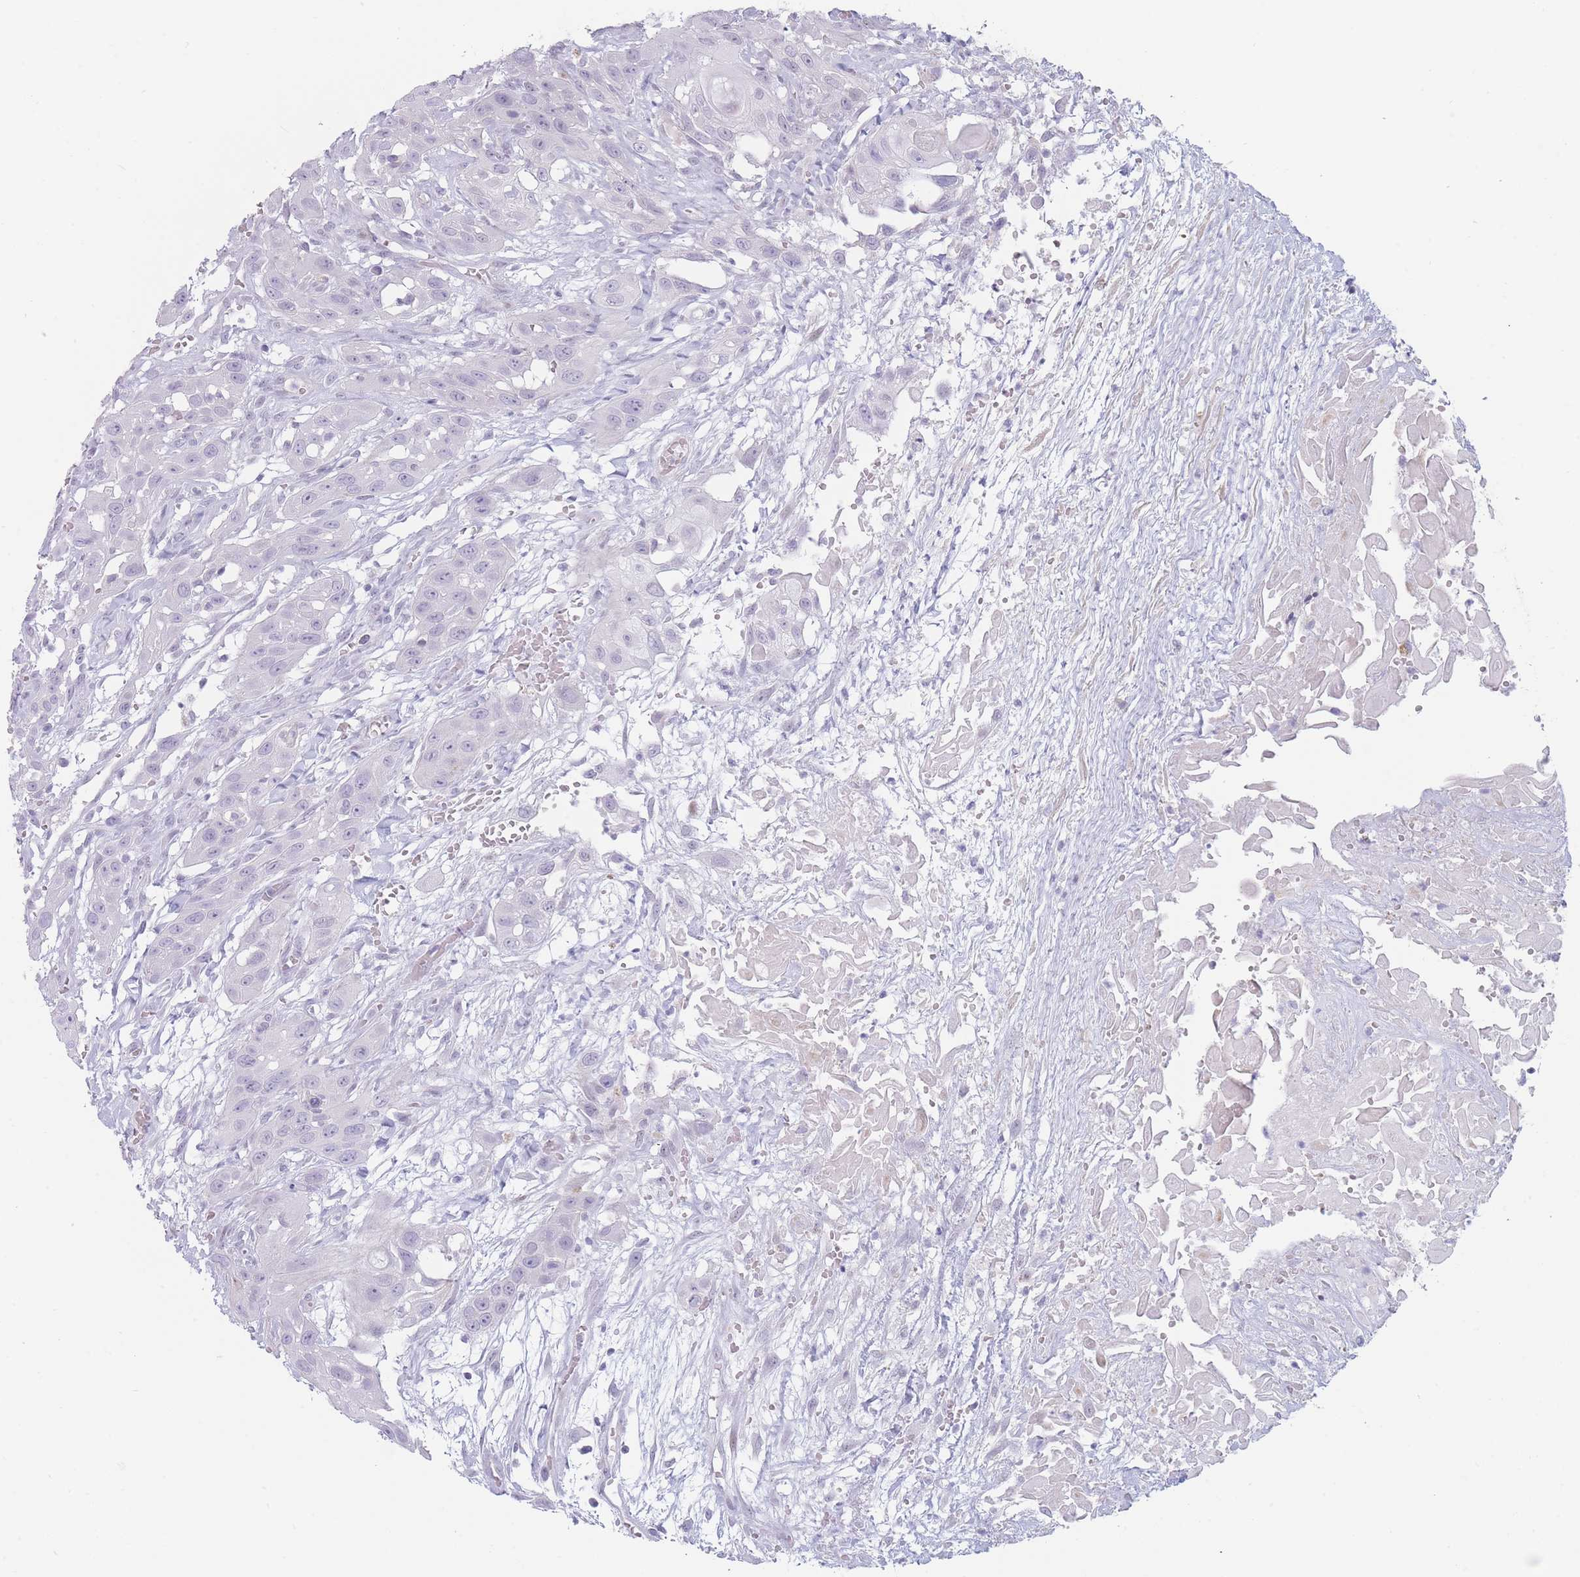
{"staining": {"intensity": "negative", "quantity": "none", "location": "none"}, "tissue": "head and neck cancer", "cell_type": "Tumor cells", "image_type": "cancer", "snomed": [{"axis": "morphology", "description": "Squamous cell carcinoma, NOS"}, {"axis": "topography", "description": "Head-Neck"}], "caption": "The micrograph shows no significant expression in tumor cells of head and neck cancer (squamous cell carcinoma).", "gene": "IFNA6", "patient": {"sex": "male", "age": 81}}